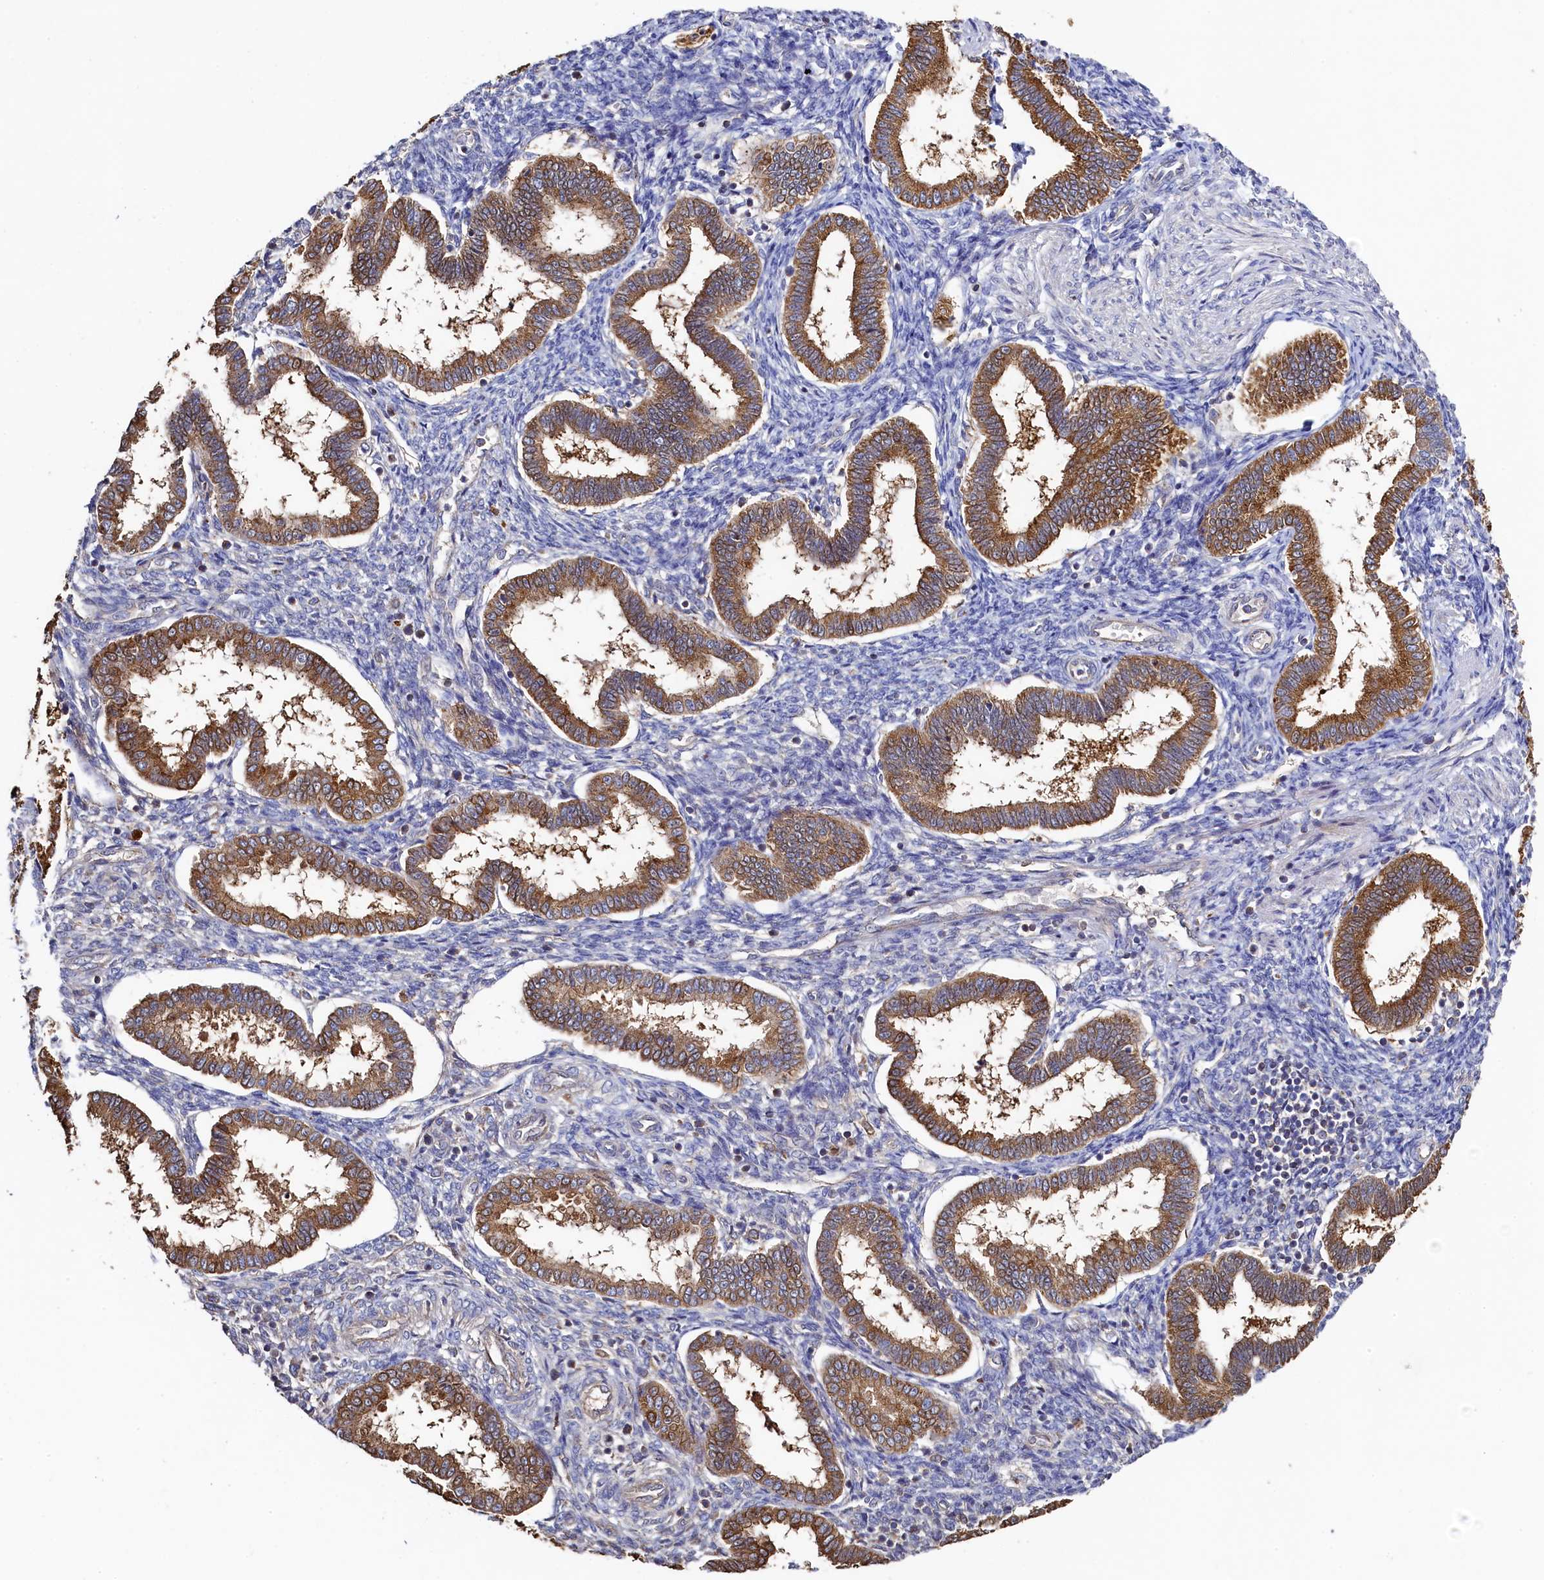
{"staining": {"intensity": "negative", "quantity": "none", "location": "none"}, "tissue": "endometrium", "cell_type": "Cells in endometrial stroma", "image_type": "normal", "snomed": [{"axis": "morphology", "description": "Normal tissue, NOS"}, {"axis": "topography", "description": "Endometrium"}], "caption": "The IHC histopathology image has no significant staining in cells in endometrial stroma of endometrium. (Immunohistochemistry, brightfield microscopy, high magnification).", "gene": "TK2", "patient": {"sex": "female", "age": 24}}